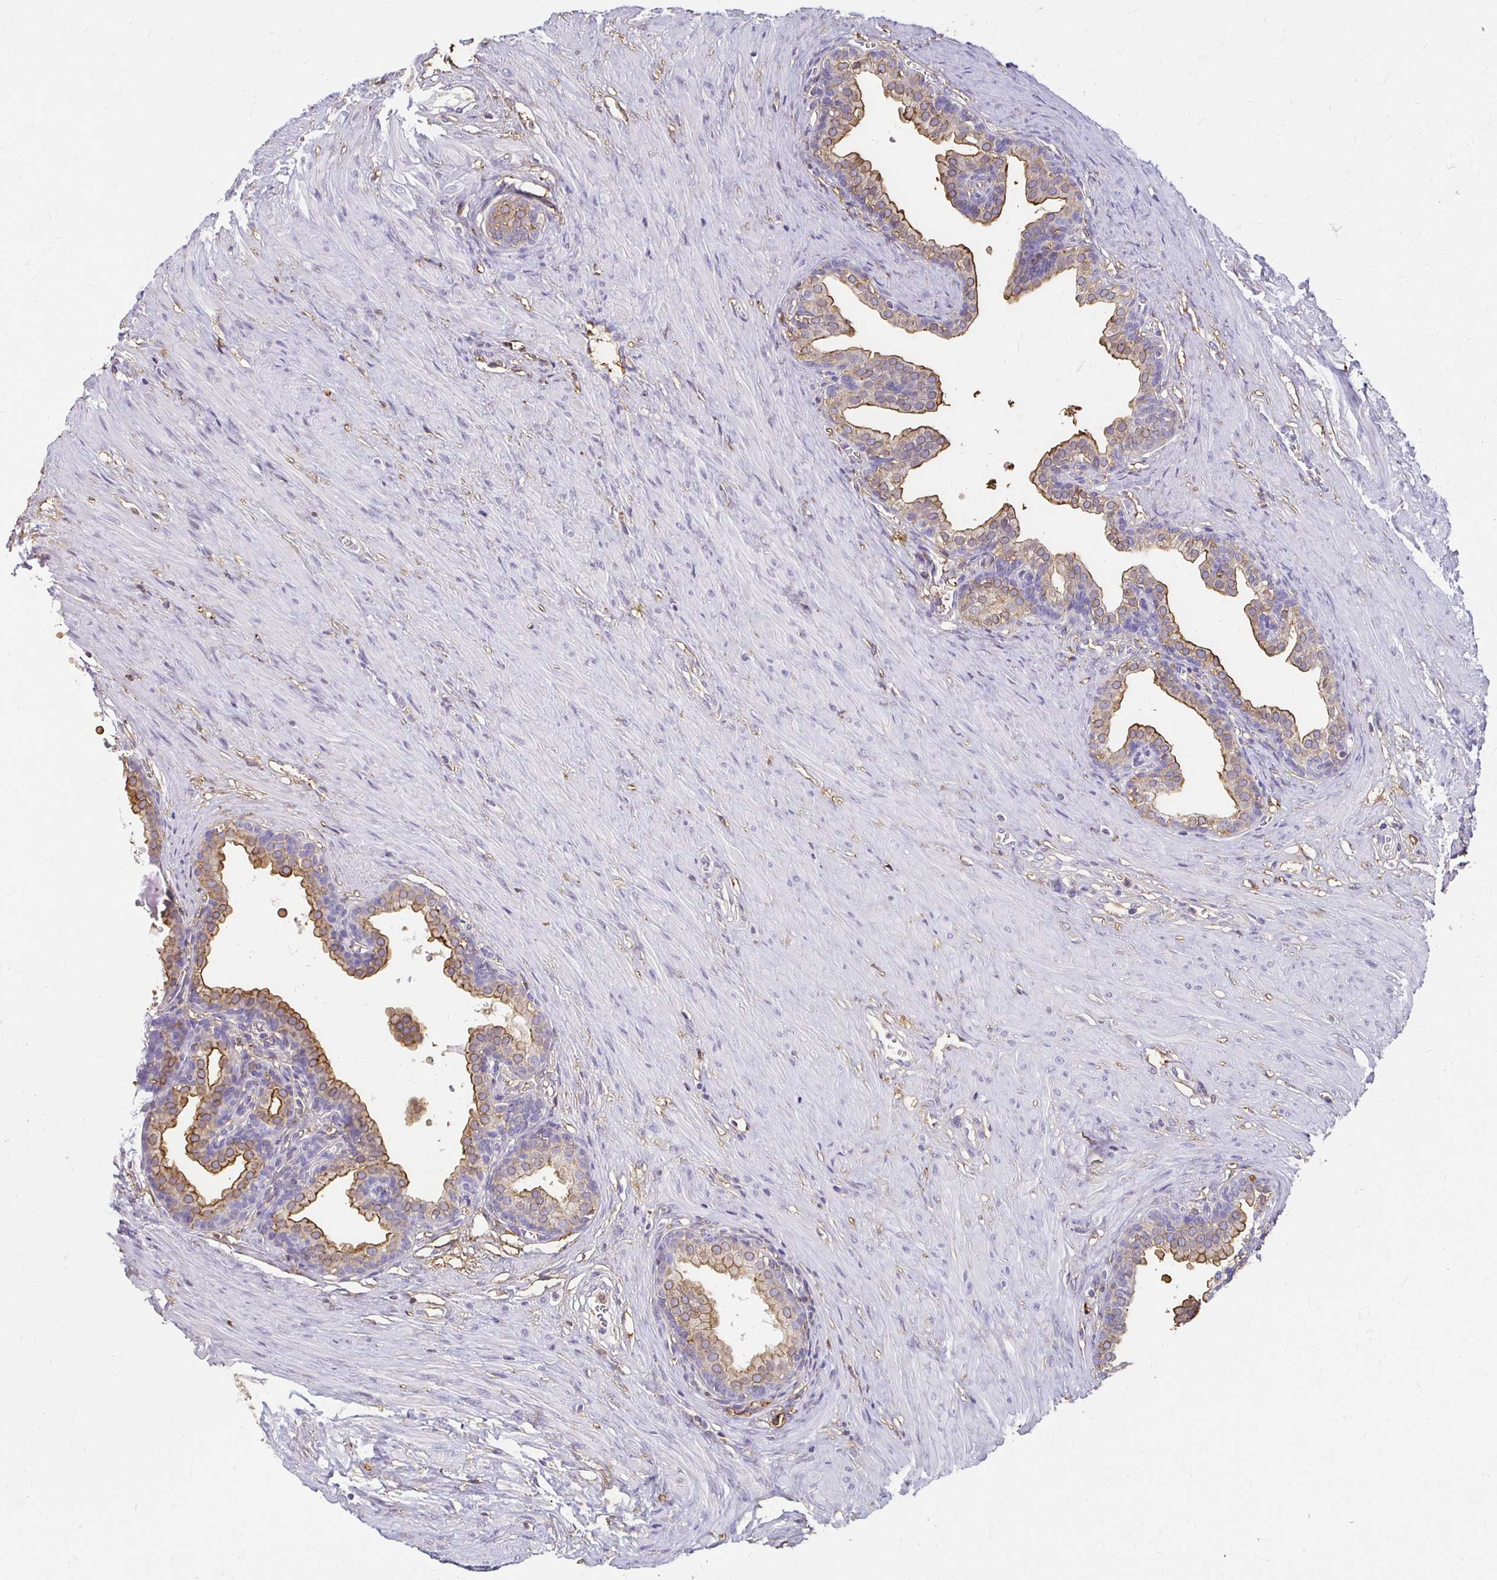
{"staining": {"intensity": "moderate", "quantity": "25%-75%", "location": "cytoplasmic/membranous"}, "tissue": "prostate", "cell_type": "Glandular cells", "image_type": "normal", "snomed": [{"axis": "morphology", "description": "Normal tissue, NOS"}, {"axis": "topography", "description": "Prostate"}, {"axis": "topography", "description": "Peripheral nerve tissue"}], "caption": "A micrograph of human prostate stained for a protein displays moderate cytoplasmic/membranous brown staining in glandular cells. The staining is performed using DAB brown chromogen to label protein expression. The nuclei are counter-stained blue using hematoxylin.", "gene": "TAS1R3", "patient": {"sex": "male", "age": 55}}